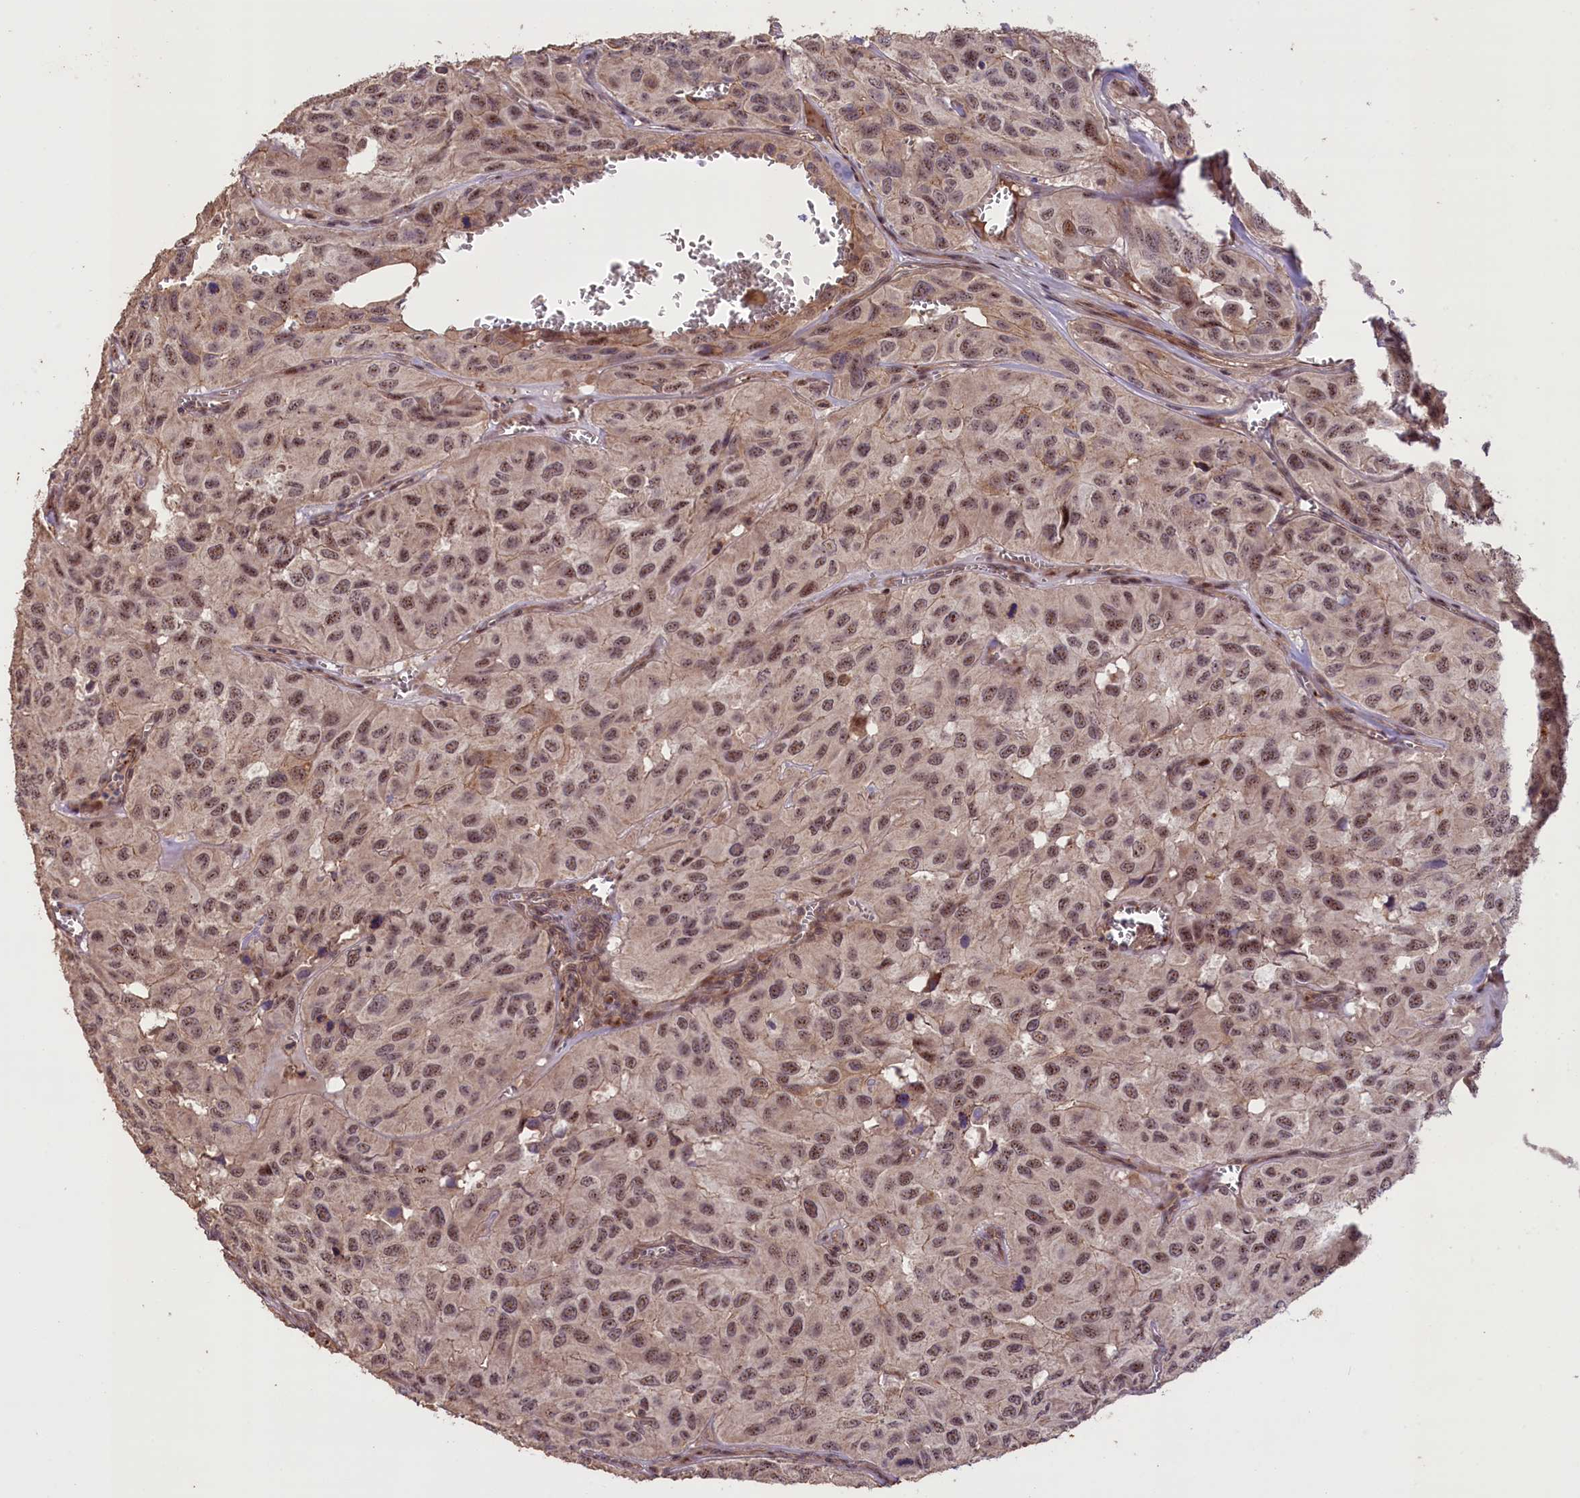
{"staining": {"intensity": "moderate", "quantity": ">75%", "location": "nuclear"}, "tissue": "head and neck cancer", "cell_type": "Tumor cells", "image_type": "cancer", "snomed": [{"axis": "morphology", "description": "Adenocarcinoma, NOS"}, {"axis": "topography", "description": "Salivary gland, NOS"}, {"axis": "topography", "description": "Head-Neck"}], "caption": "Head and neck cancer (adenocarcinoma) stained with a protein marker demonstrates moderate staining in tumor cells.", "gene": "FUZ", "patient": {"sex": "female", "age": 76}}